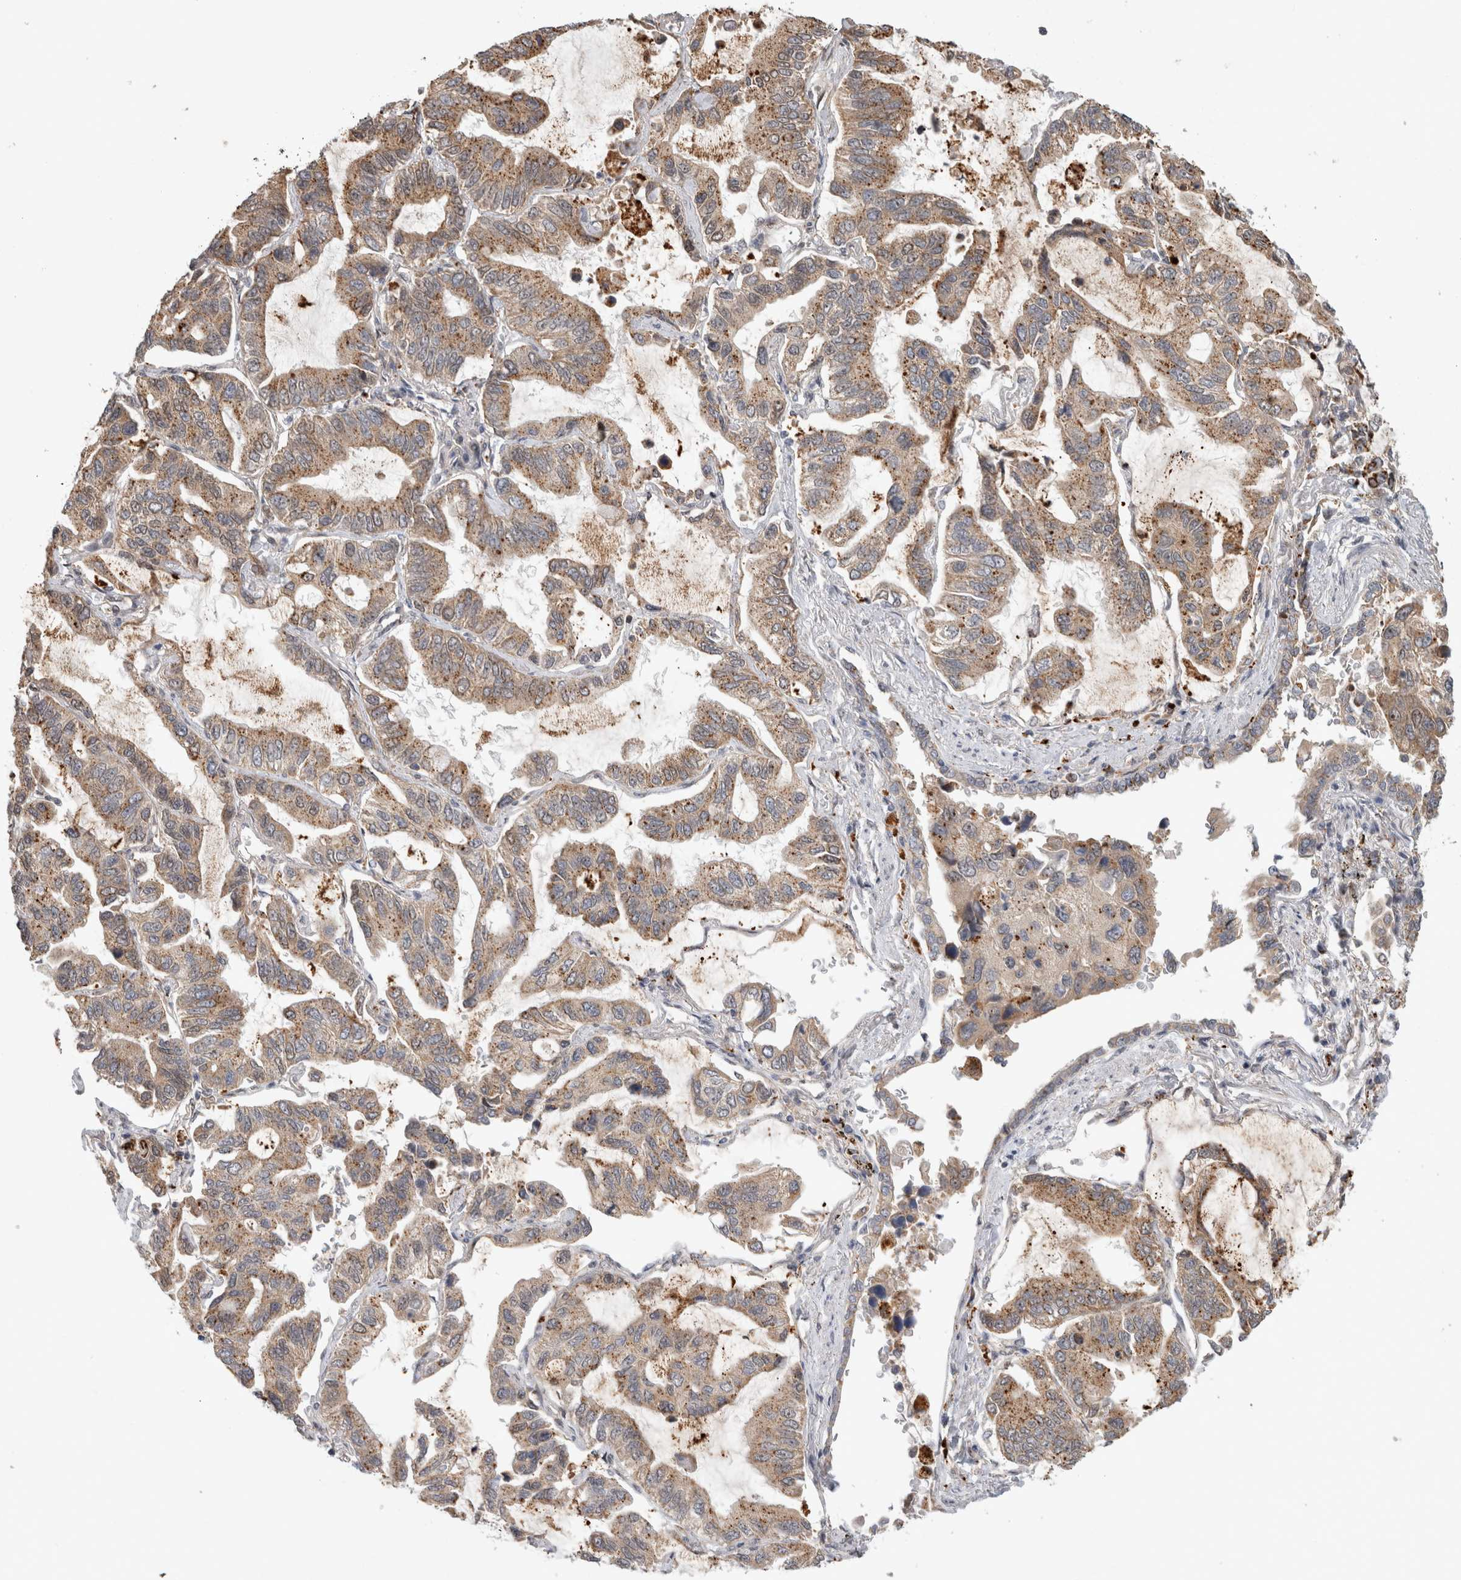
{"staining": {"intensity": "moderate", "quantity": ">75%", "location": "cytoplasmic/membranous"}, "tissue": "lung cancer", "cell_type": "Tumor cells", "image_type": "cancer", "snomed": [{"axis": "morphology", "description": "Adenocarcinoma, NOS"}, {"axis": "topography", "description": "Lung"}], "caption": "Moderate cytoplasmic/membranous staining is appreciated in approximately >75% of tumor cells in lung adenocarcinoma.", "gene": "NAB2", "patient": {"sex": "male", "age": 64}}